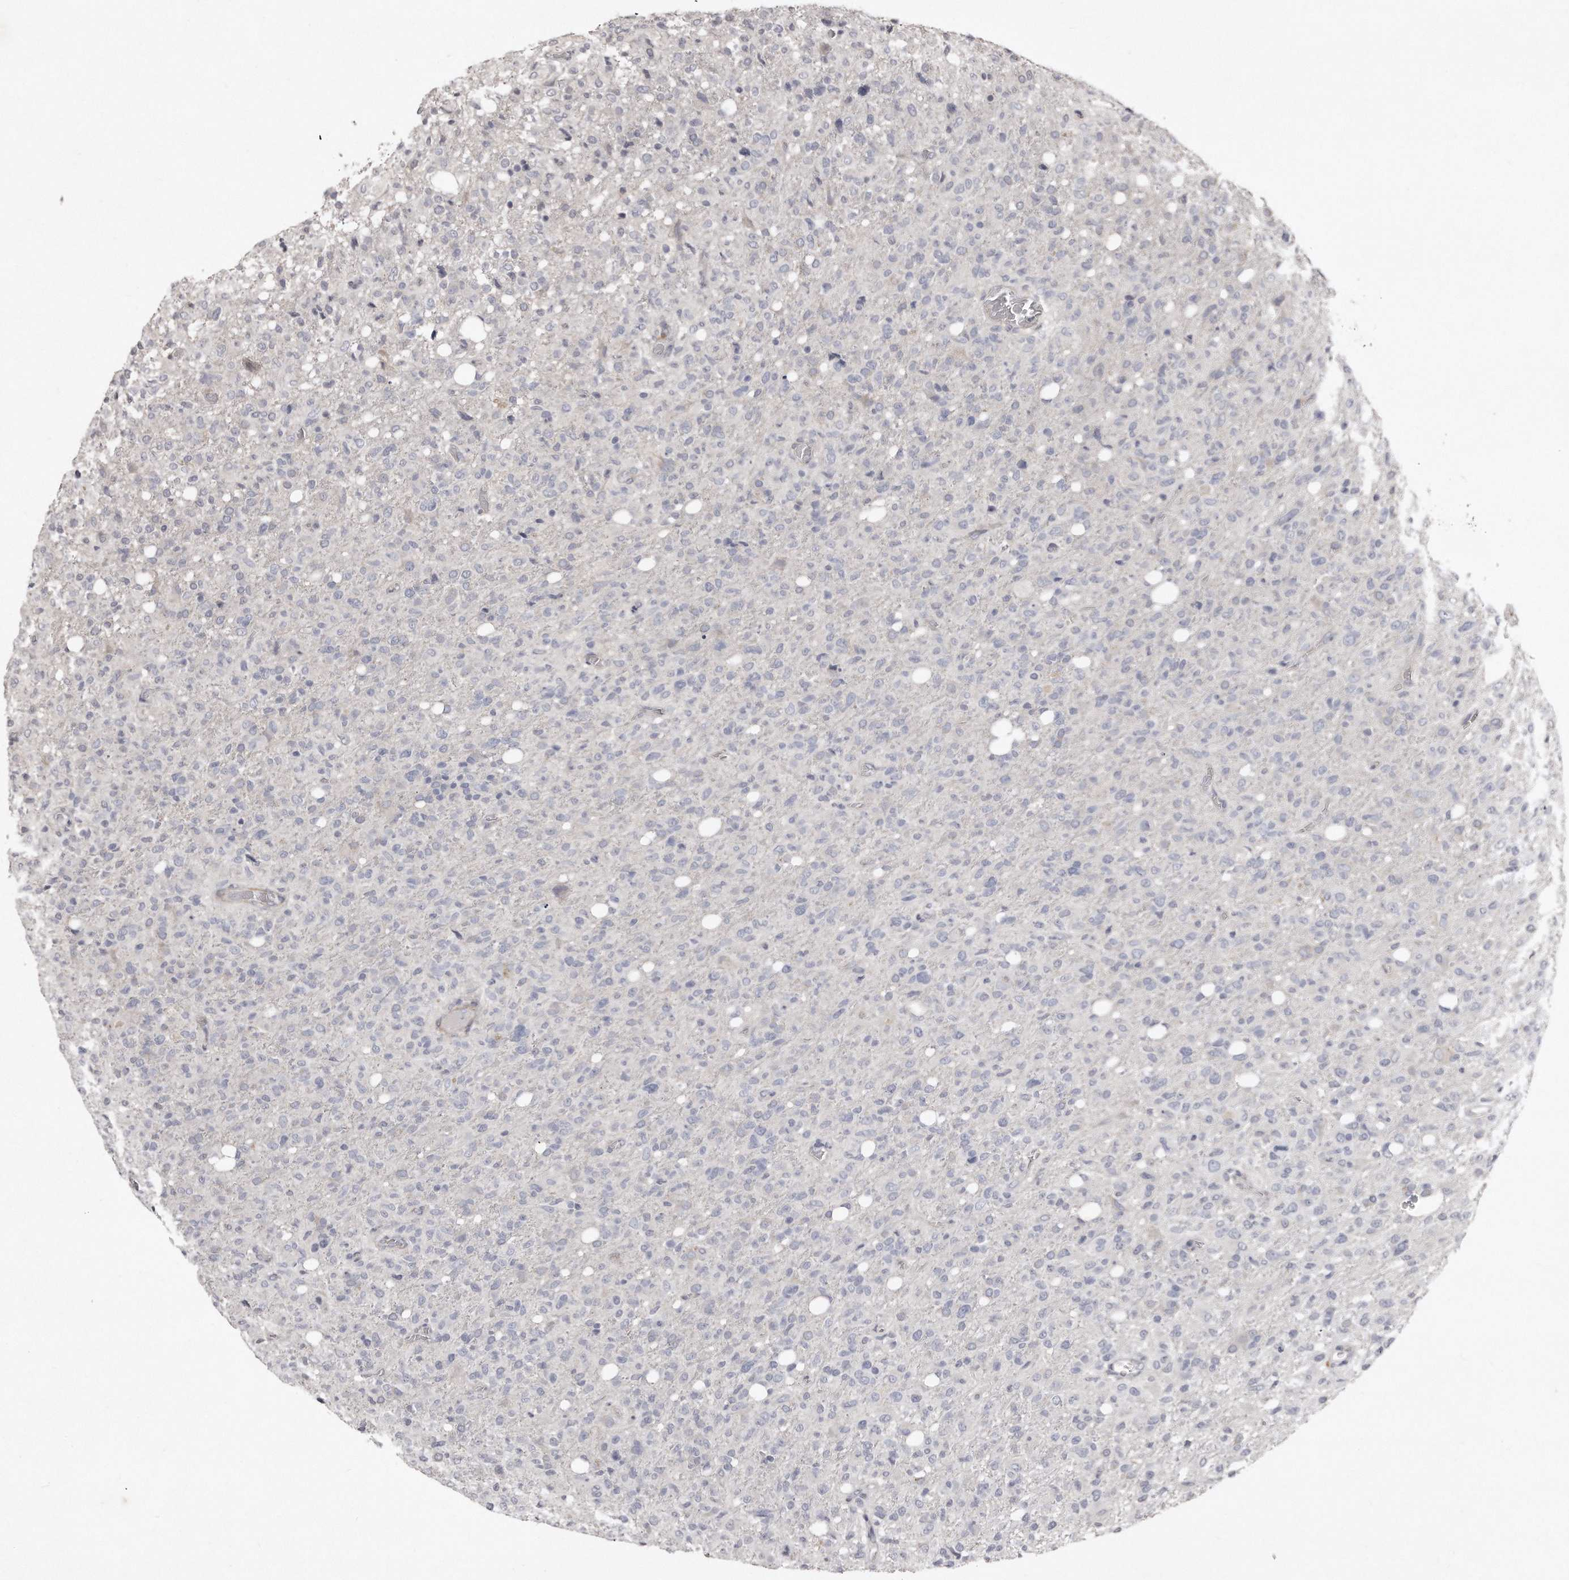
{"staining": {"intensity": "negative", "quantity": "none", "location": "none"}, "tissue": "glioma", "cell_type": "Tumor cells", "image_type": "cancer", "snomed": [{"axis": "morphology", "description": "Glioma, malignant, High grade"}, {"axis": "topography", "description": "Brain"}], "caption": "DAB (3,3'-diaminobenzidine) immunohistochemical staining of glioma reveals no significant expression in tumor cells.", "gene": "LMOD1", "patient": {"sex": "female", "age": 57}}